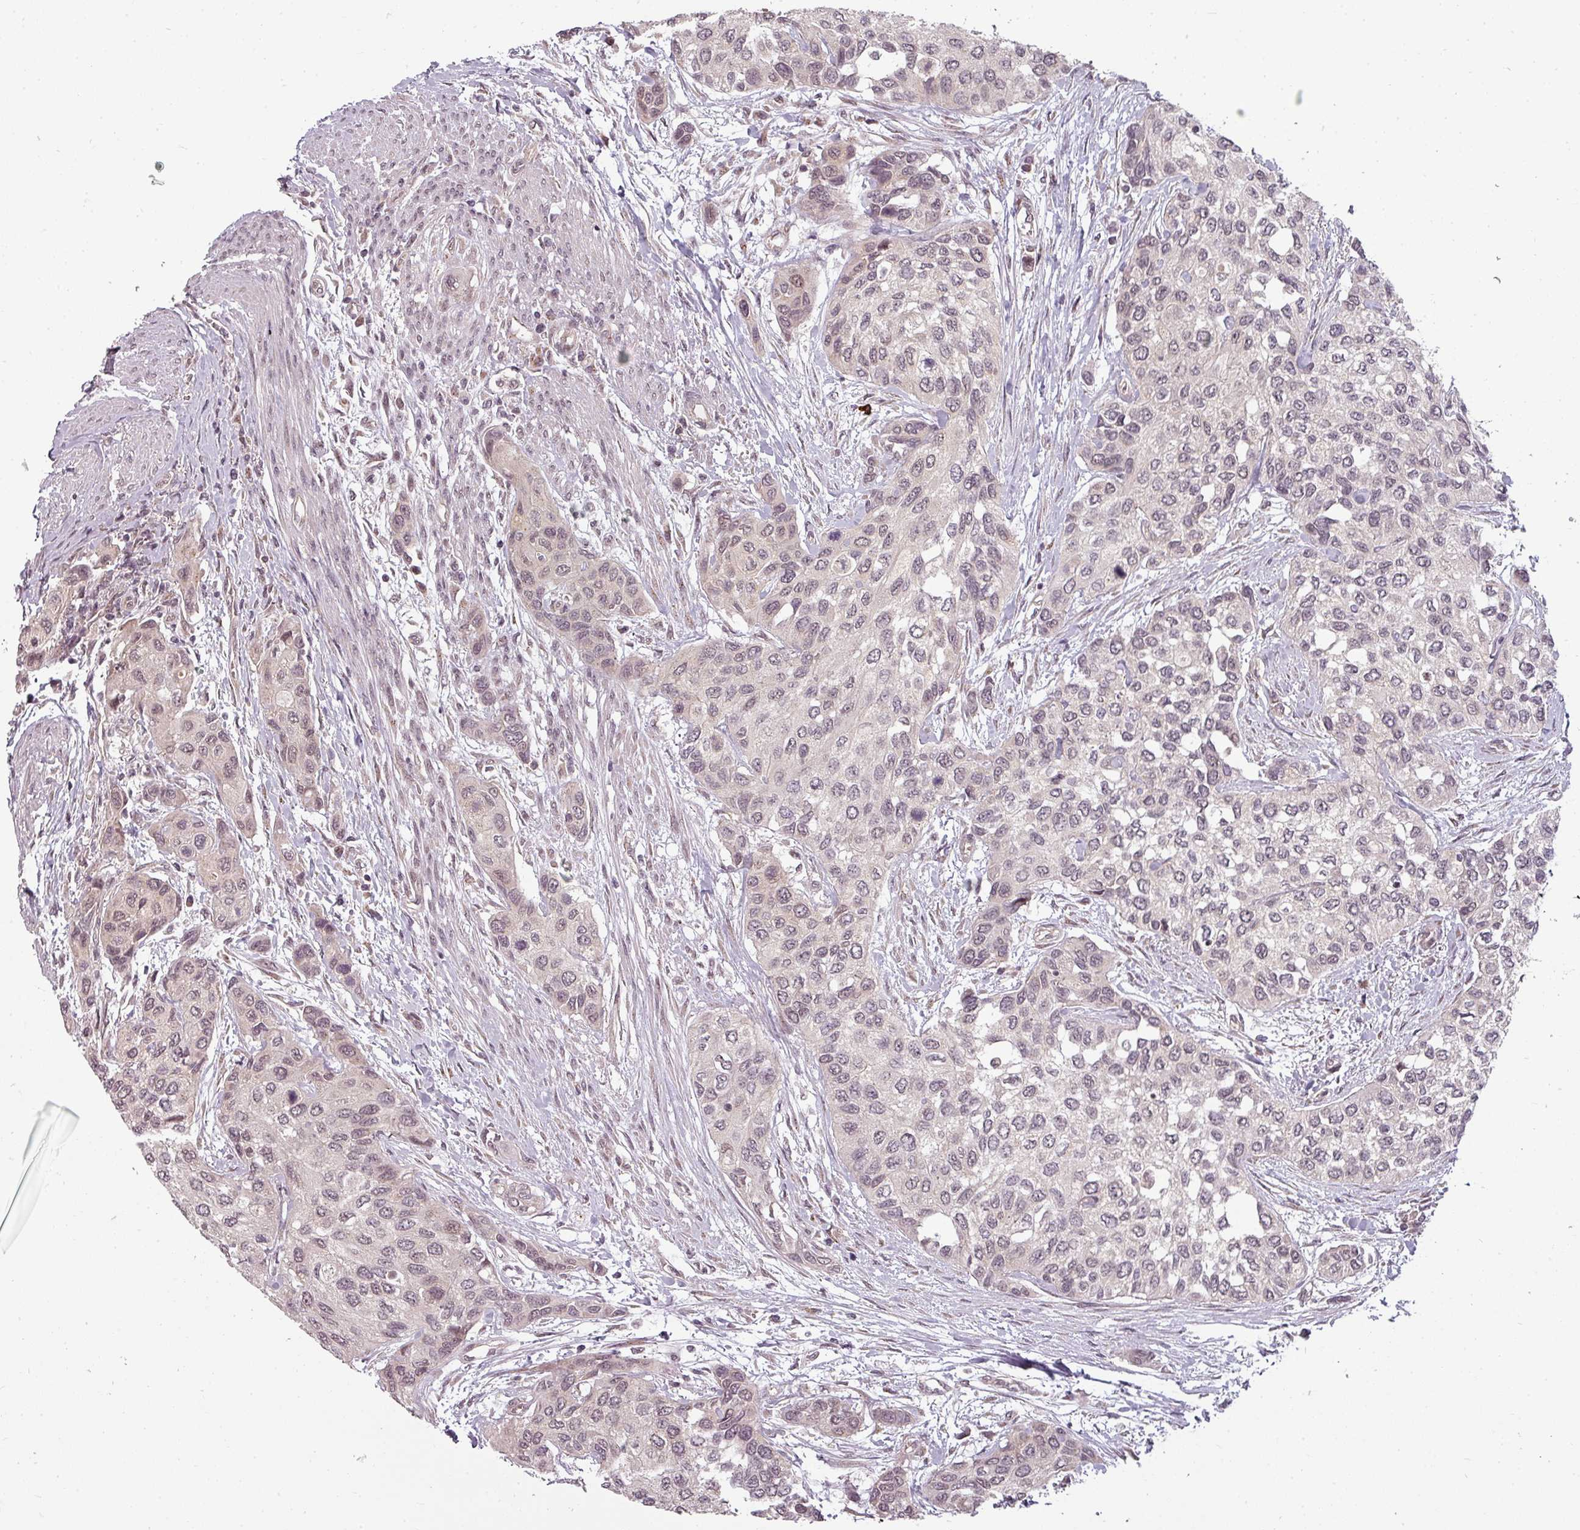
{"staining": {"intensity": "weak", "quantity": "25%-75%", "location": "nuclear"}, "tissue": "urothelial cancer", "cell_type": "Tumor cells", "image_type": "cancer", "snomed": [{"axis": "morphology", "description": "Normal tissue, NOS"}, {"axis": "morphology", "description": "Urothelial carcinoma, High grade"}, {"axis": "topography", "description": "Vascular tissue"}, {"axis": "topography", "description": "Urinary bladder"}], "caption": "The photomicrograph exhibits staining of urothelial cancer, revealing weak nuclear protein staining (brown color) within tumor cells. The staining was performed using DAB (3,3'-diaminobenzidine), with brown indicating positive protein expression. Nuclei are stained blue with hematoxylin.", "gene": "CLIC1", "patient": {"sex": "female", "age": 56}}